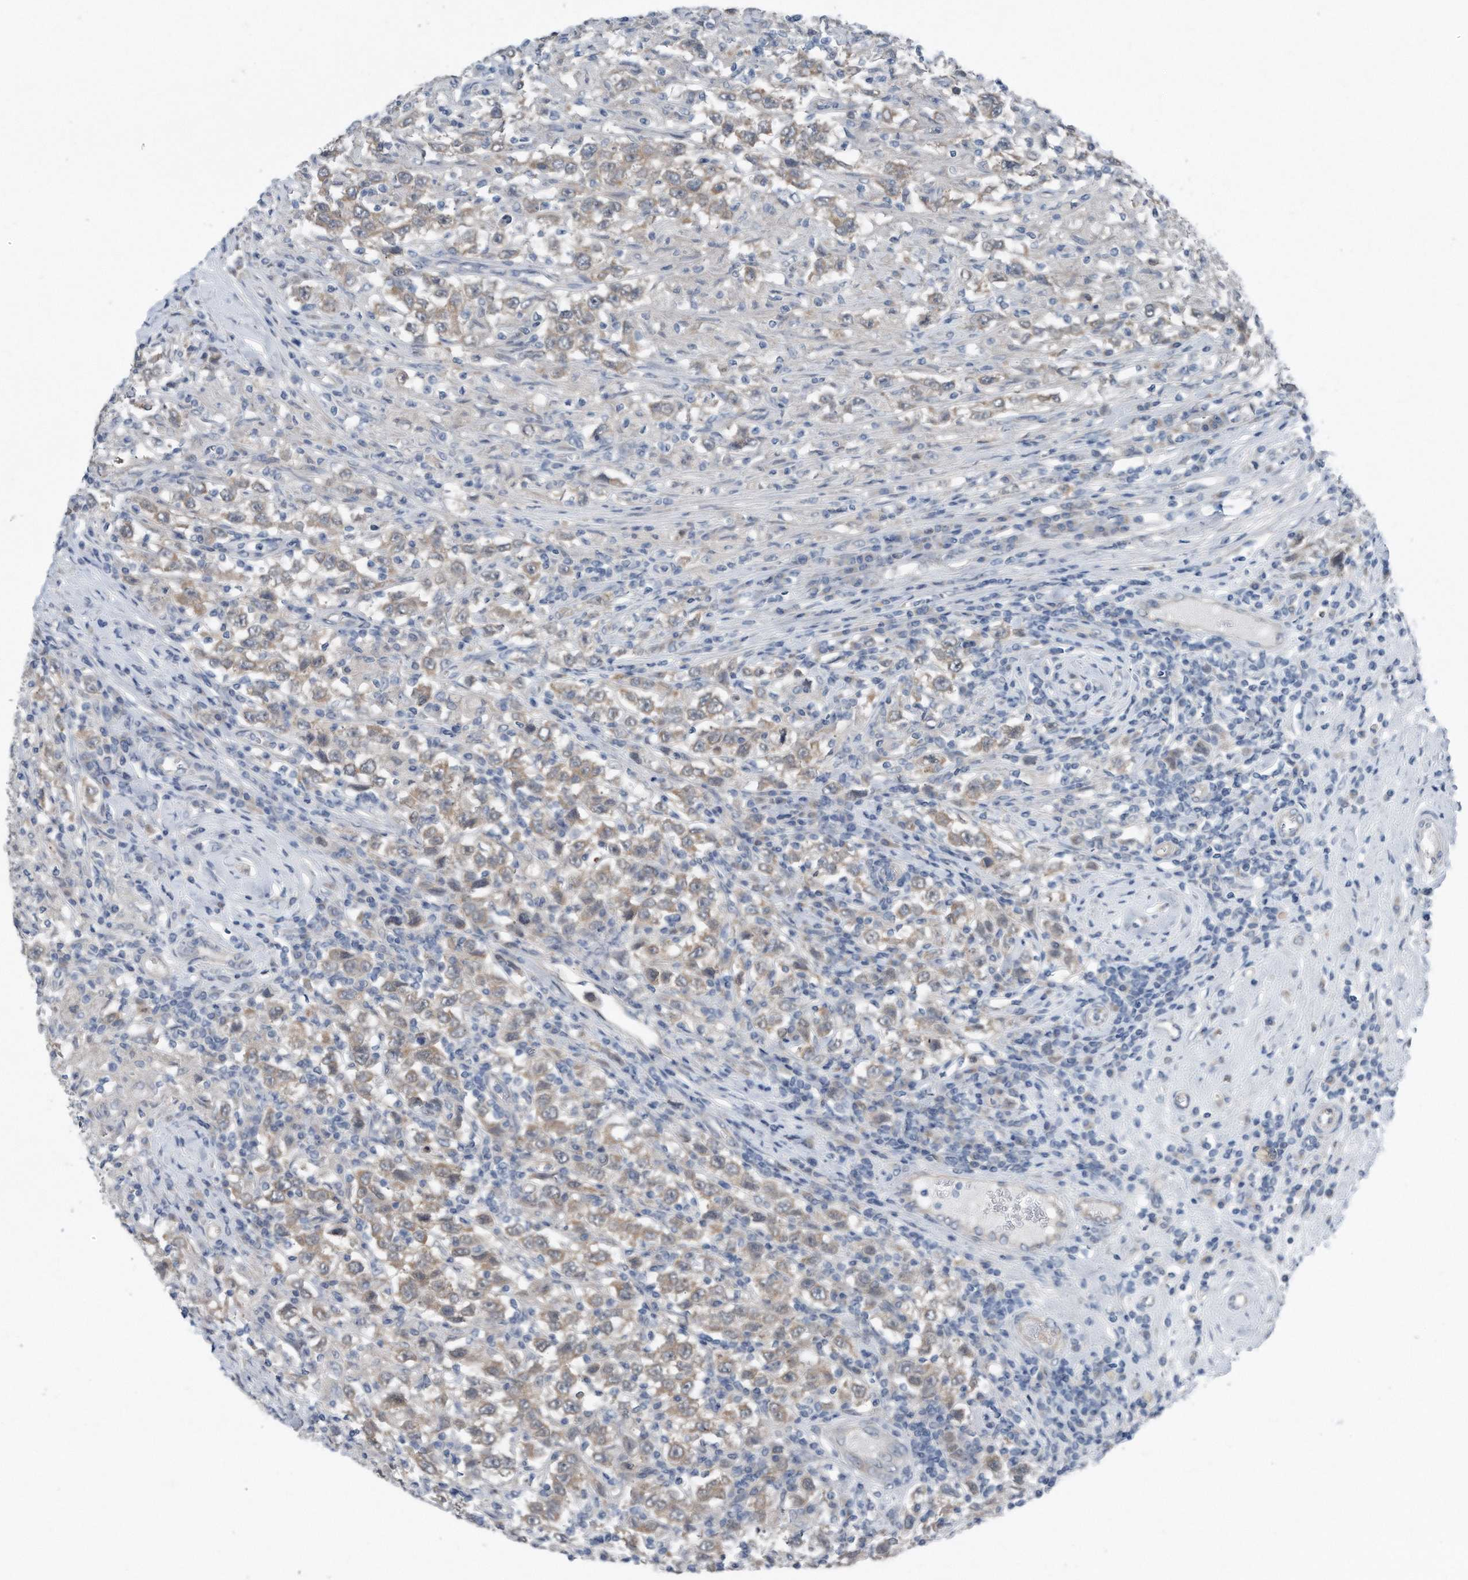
{"staining": {"intensity": "weak", "quantity": ">75%", "location": "cytoplasmic/membranous"}, "tissue": "testis cancer", "cell_type": "Tumor cells", "image_type": "cancer", "snomed": [{"axis": "morphology", "description": "Seminoma, NOS"}, {"axis": "topography", "description": "Testis"}], "caption": "There is low levels of weak cytoplasmic/membranous positivity in tumor cells of testis cancer, as demonstrated by immunohistochemical staining (brown color).", "gene": "YRDC", "patient": {"sex": "male", "age": 41}}